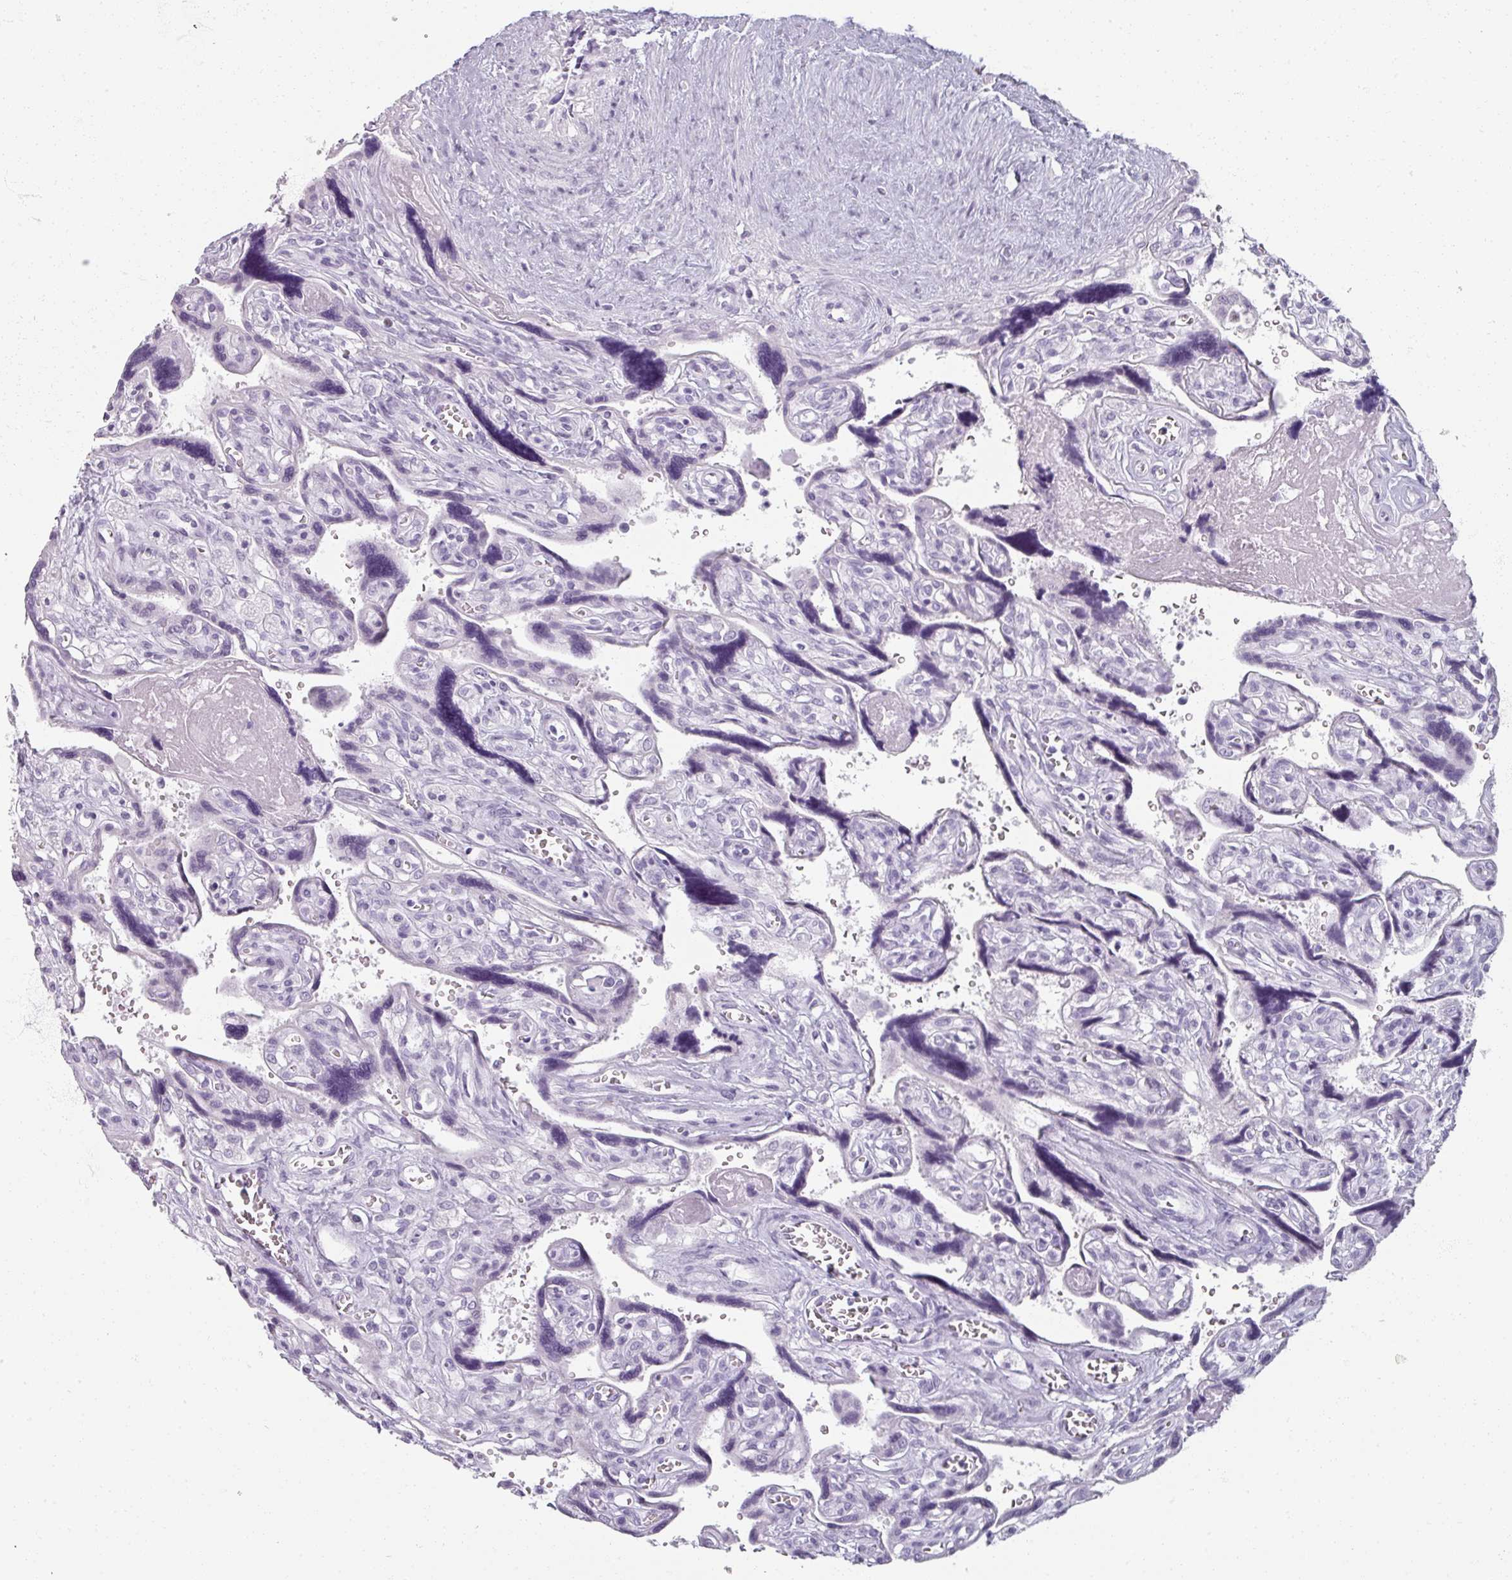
{"staining": {"intensity": "negative", "quantity": "none", "location": "none"}, "tissue": "placenta", "cell_type": "Decidual cells", "image_type": "normal", "snomed": [{"axis": "morphology", "description": "Normal tissue, NOS"}, {"axis": "topography", "description": "Placenta"}], "caption": "This is an immunohistochemistry (IHC) image of benign human placenta. There is no staining in decidual cells.", "gene": "REG3A", "patient": {"sex": "female", "age": 39}}